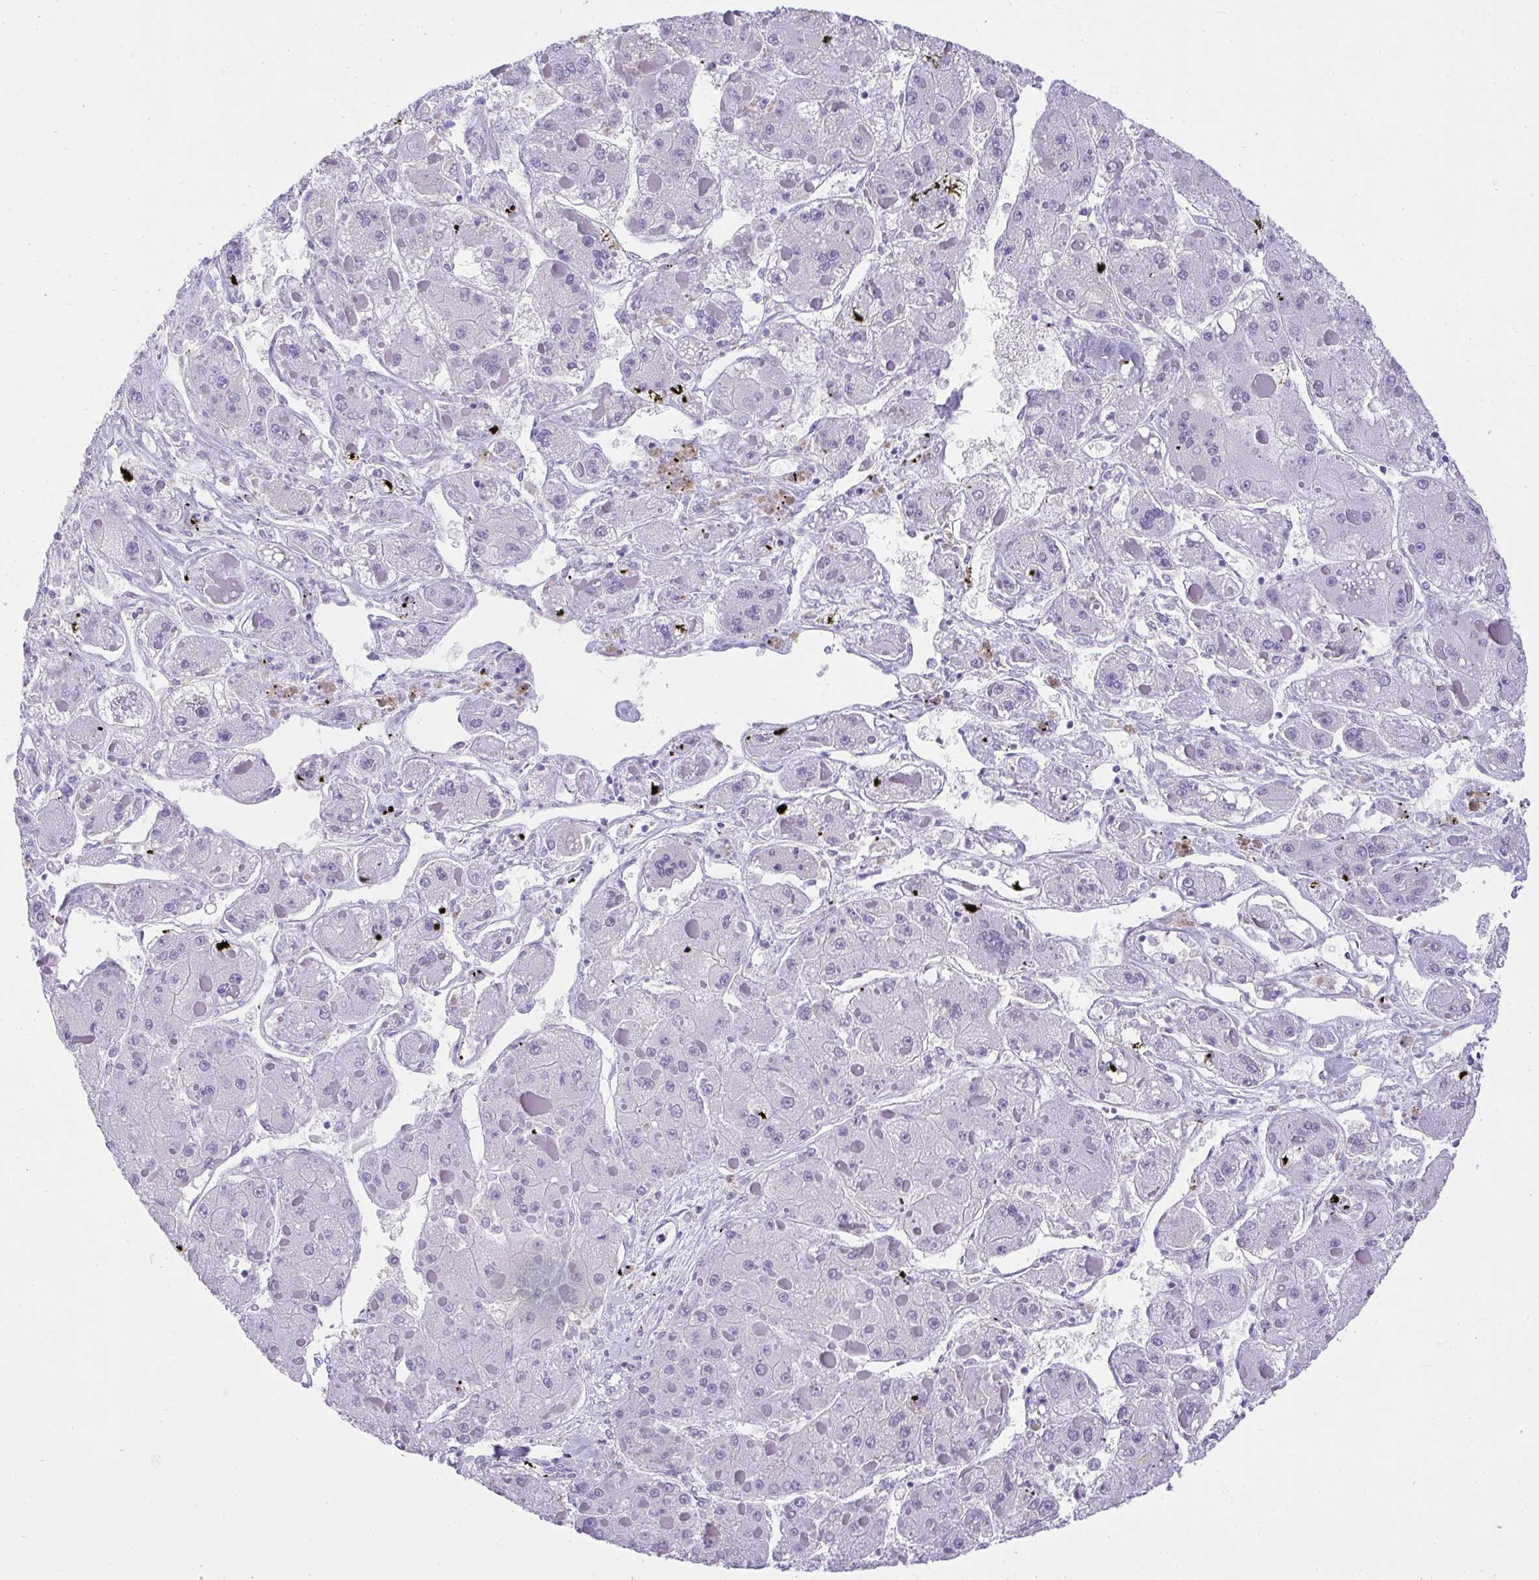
{"staining": {"intensity": "negative", "quantity": "none", "location": "none"}, "tissue": "liver cancer", "cell_type": "Tumor cells", "image_type": "cancer", "snomed": [{"axis": "morphology", "description": "Carcinoma, Hepatocellular, NOS"}, {"axis": "topography", "description": "Liver"}], "caption": "A histopathology image of hepatocellular carcinoma (liver) stained for a protein exhibits no brown staining in tumor cells.", "gene": "AVIL", "patient": {"sex": "female", "age": 73}}